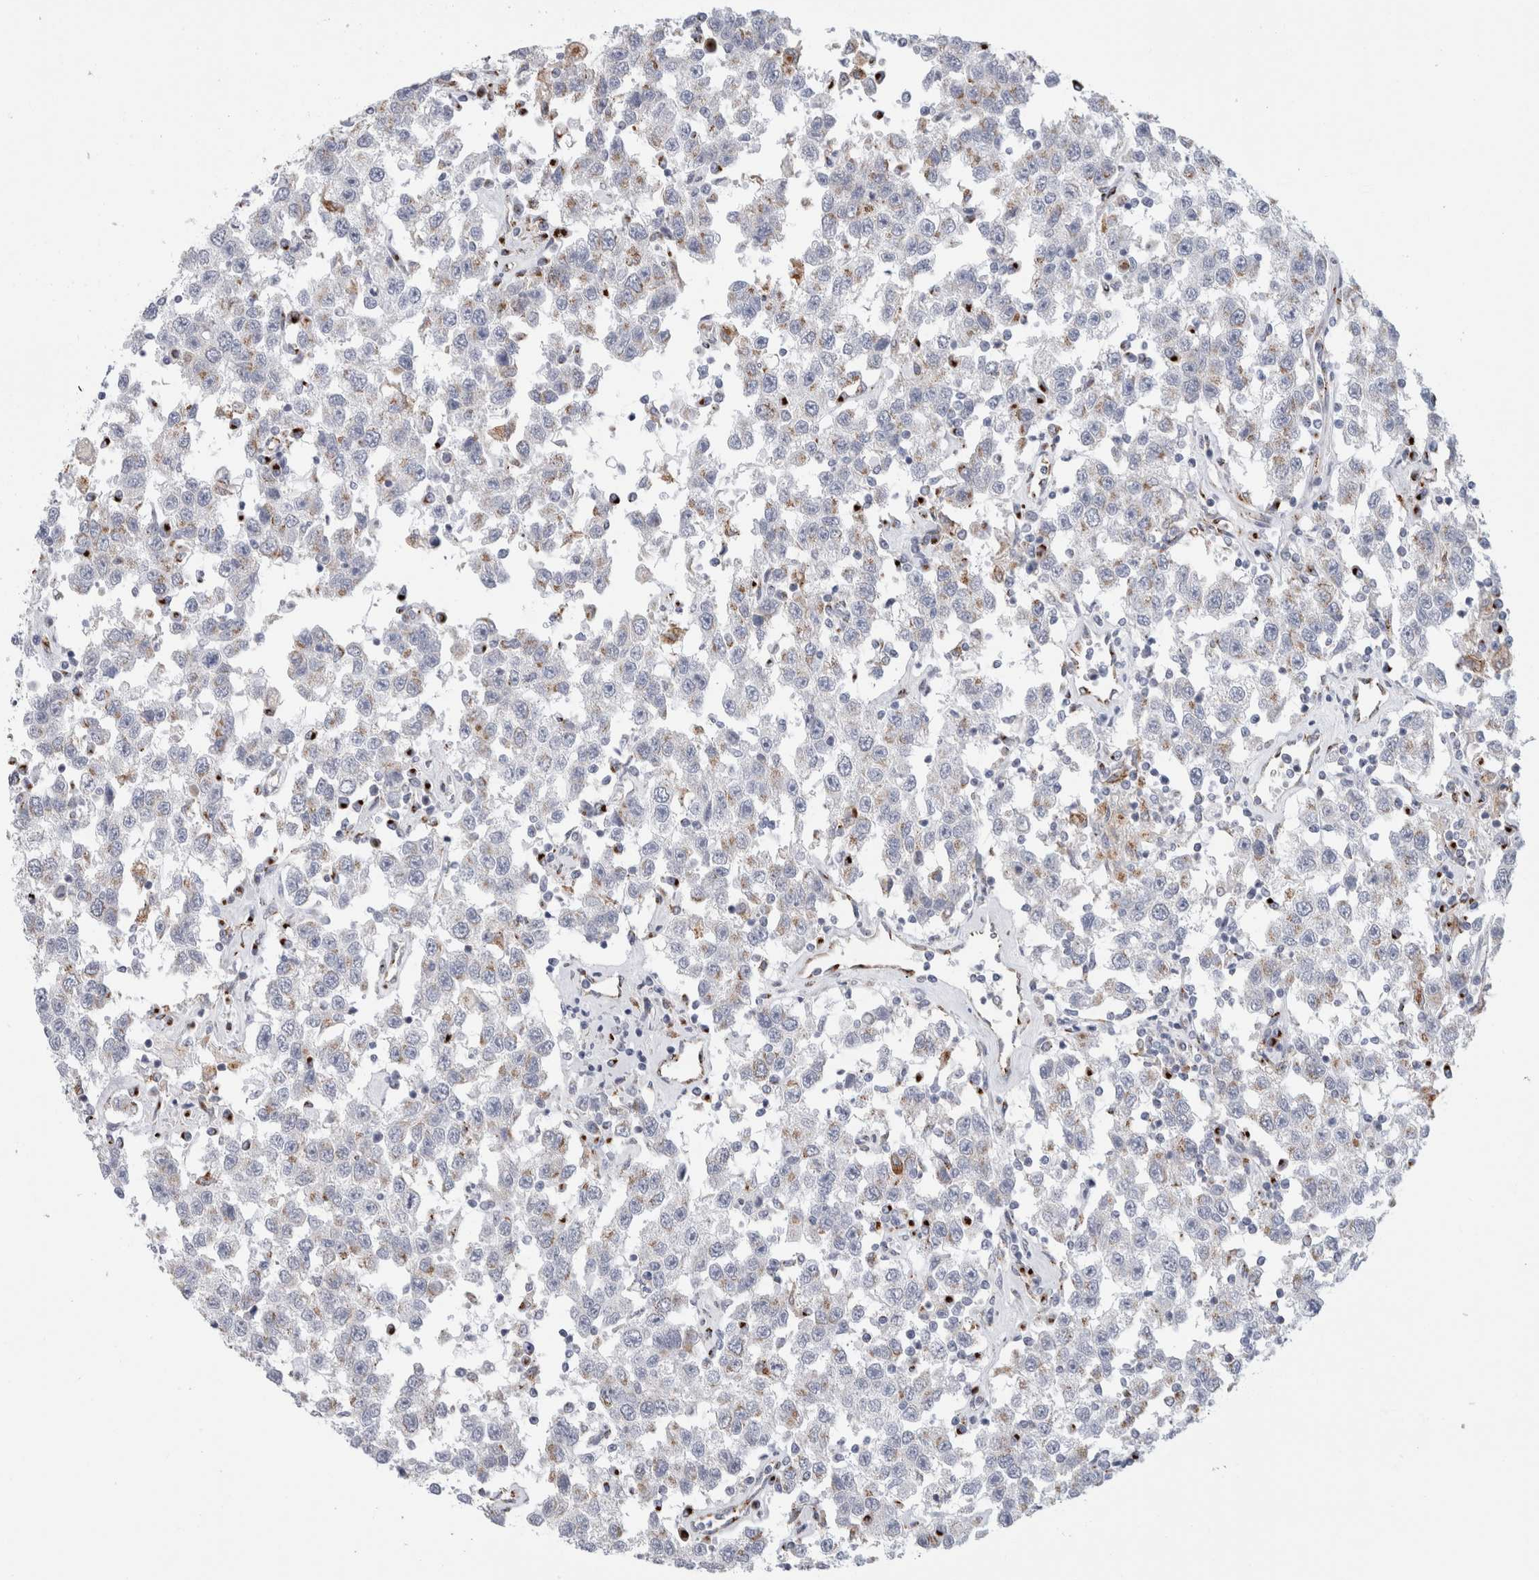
{"staining": {"intensity": "weak", "quantity": "<25%", "location": "cytoplasmic/membranous"}, "tissue": "testis cancer", "cell_type": "Tumor cells", "image_type": "cancer", "snomed": [{"axis": "morphology", "description": "Seminoma, NOS"}, {"axis": "topography", "description": "Testis"}], "caption": "Micrograph shows no significant protein staining in tumor cells of seminoma (testis).", "gene": "MCFD2", "patient": {"sex": "male", "age": 41}}